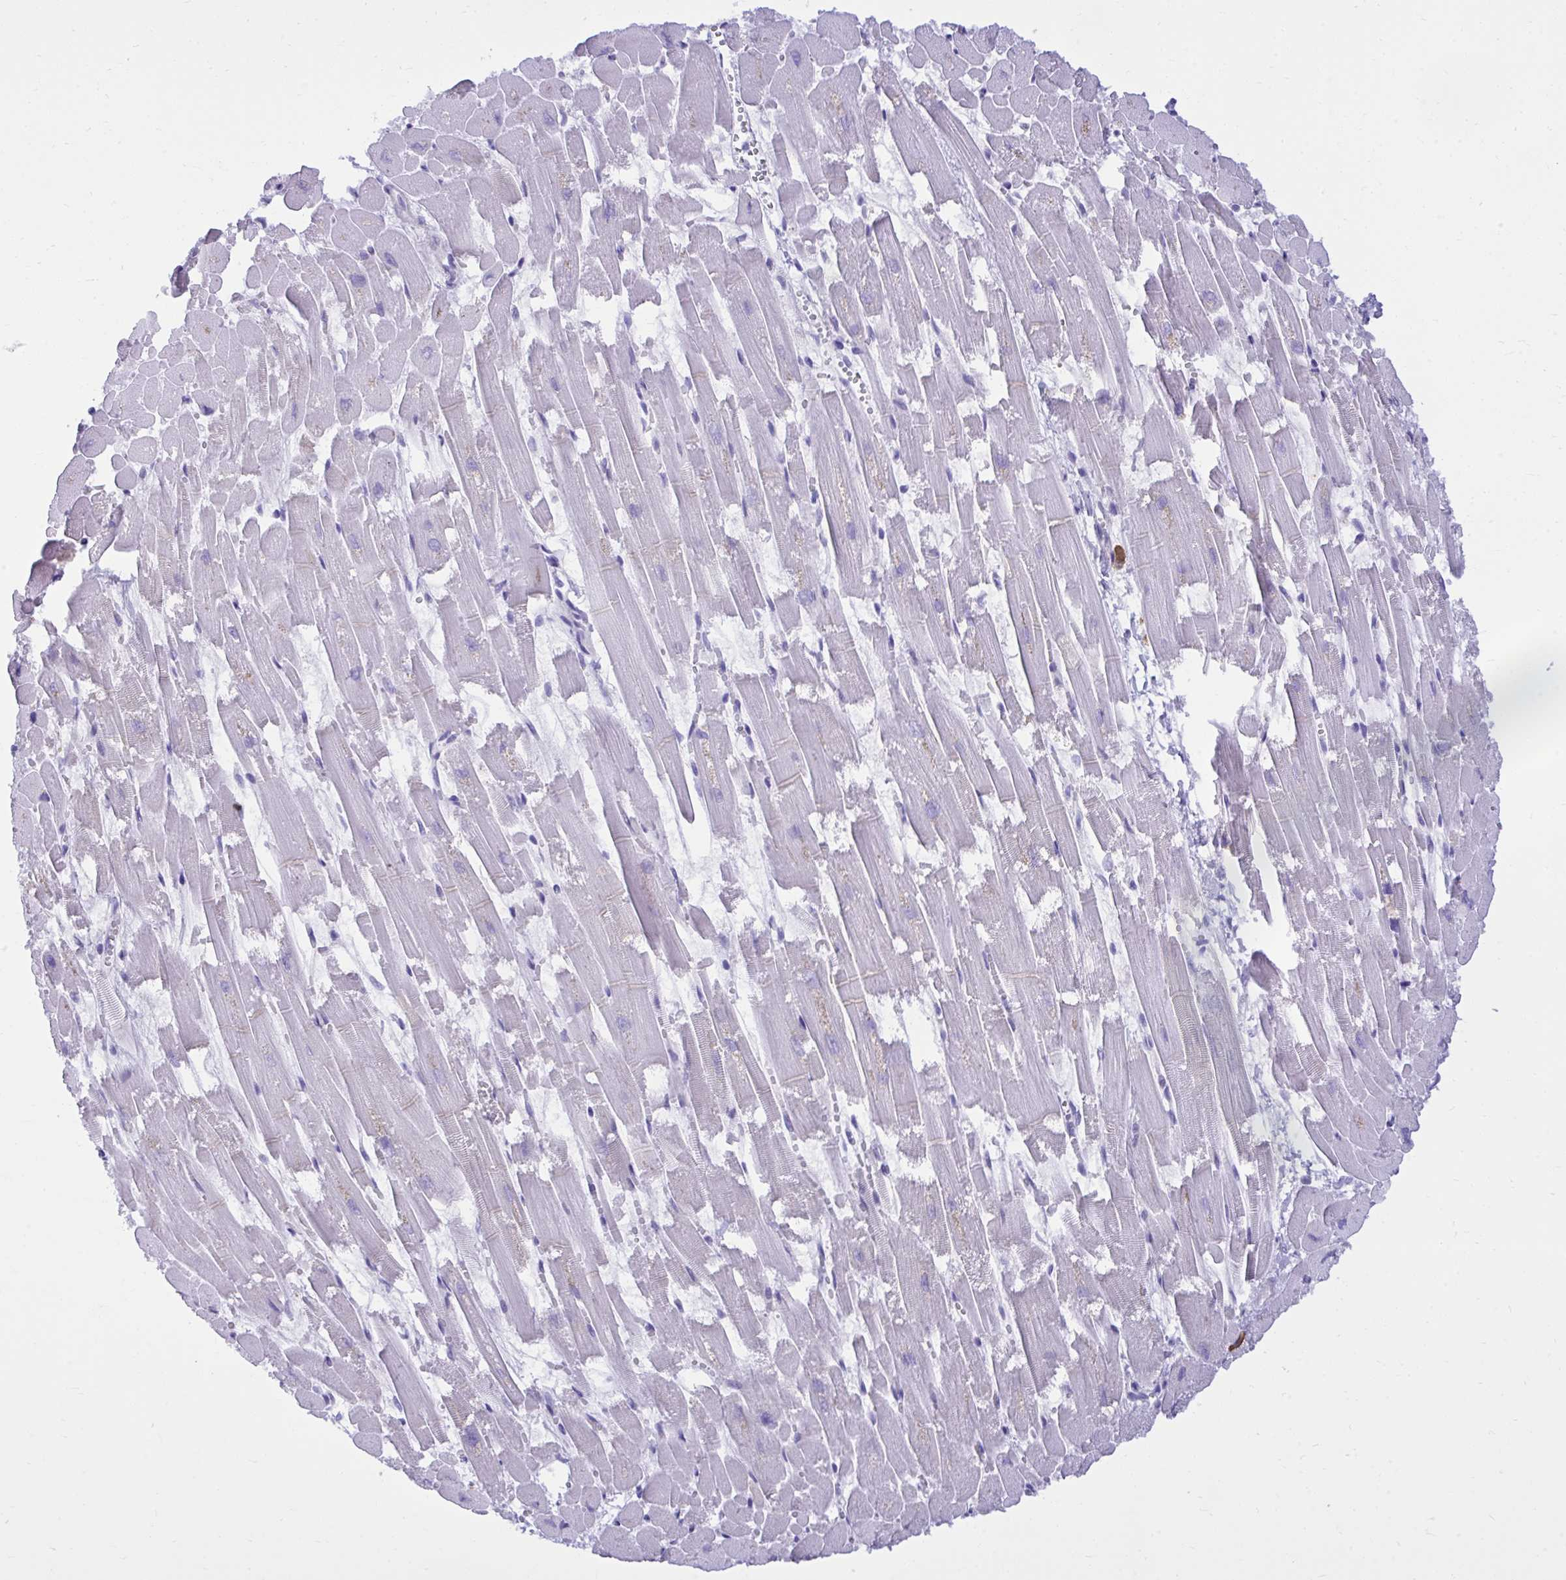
{"staining": {"intensity": "negative", "quantity": "none", "location": "none"}, "tissue": "heart muscle", "cell_type": "Cardiomyocytes", "image_type": "normal", "snomed": [{"axis": "morphology", "description": "Normal tissue, NOS"}, {"axis": "topography", "description": "Heart"}], "caption": "Immunohistochemistry image of unremarkable heart muscle: human heart muscle stained with DAB (3,3'-diaminobenzidine) displays no significant protein staining in cardiomyocytes.", "gene": "PSD", "patient": {"sex": "female", "age": 52}}